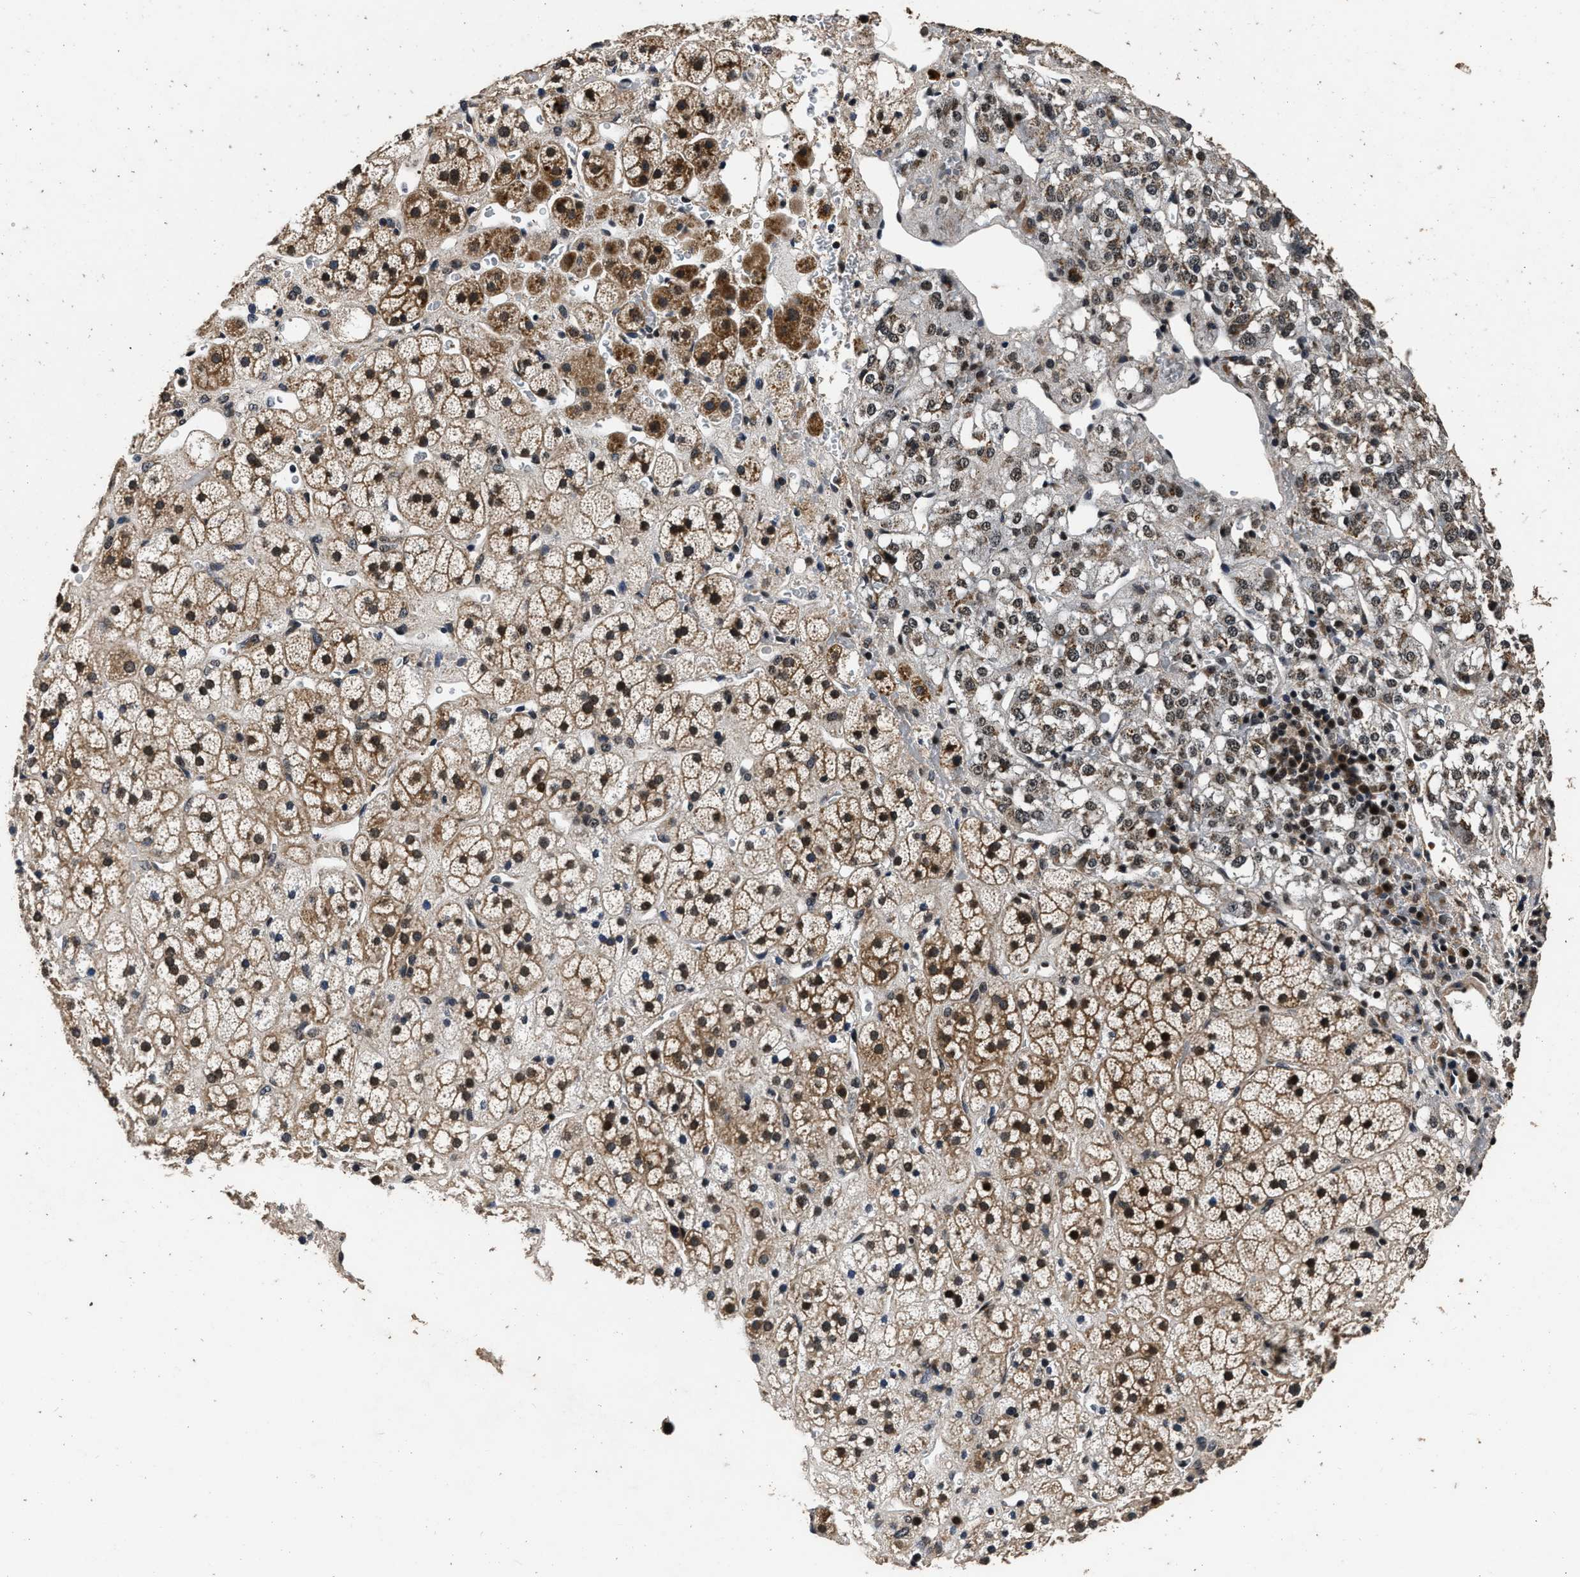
{"staining": {"intensity": "strong", "quantity": ">75%", "location": "cytoplasmic/membranous,nuclear"}, "tissue": "adrenal gland", "cell_type": "Glandular cells", "image_type": "normal", "snomed": [{"axis": "morphology", "description": "Normal tissue, NOS"}, {"axis": "topography", "description": "Adrenal gland"}], "caption": "The photomicrograph reveals staining of normal adrenal gland, revealing strong cytoplasmic/membranous,nuclear protein expression (brown color) within glandular cells. (DAB IHC, brown staining for protein, blue staining for nuclei).", "gene": "CSTF1", "patient": {"sex": "male", "age": 56}}